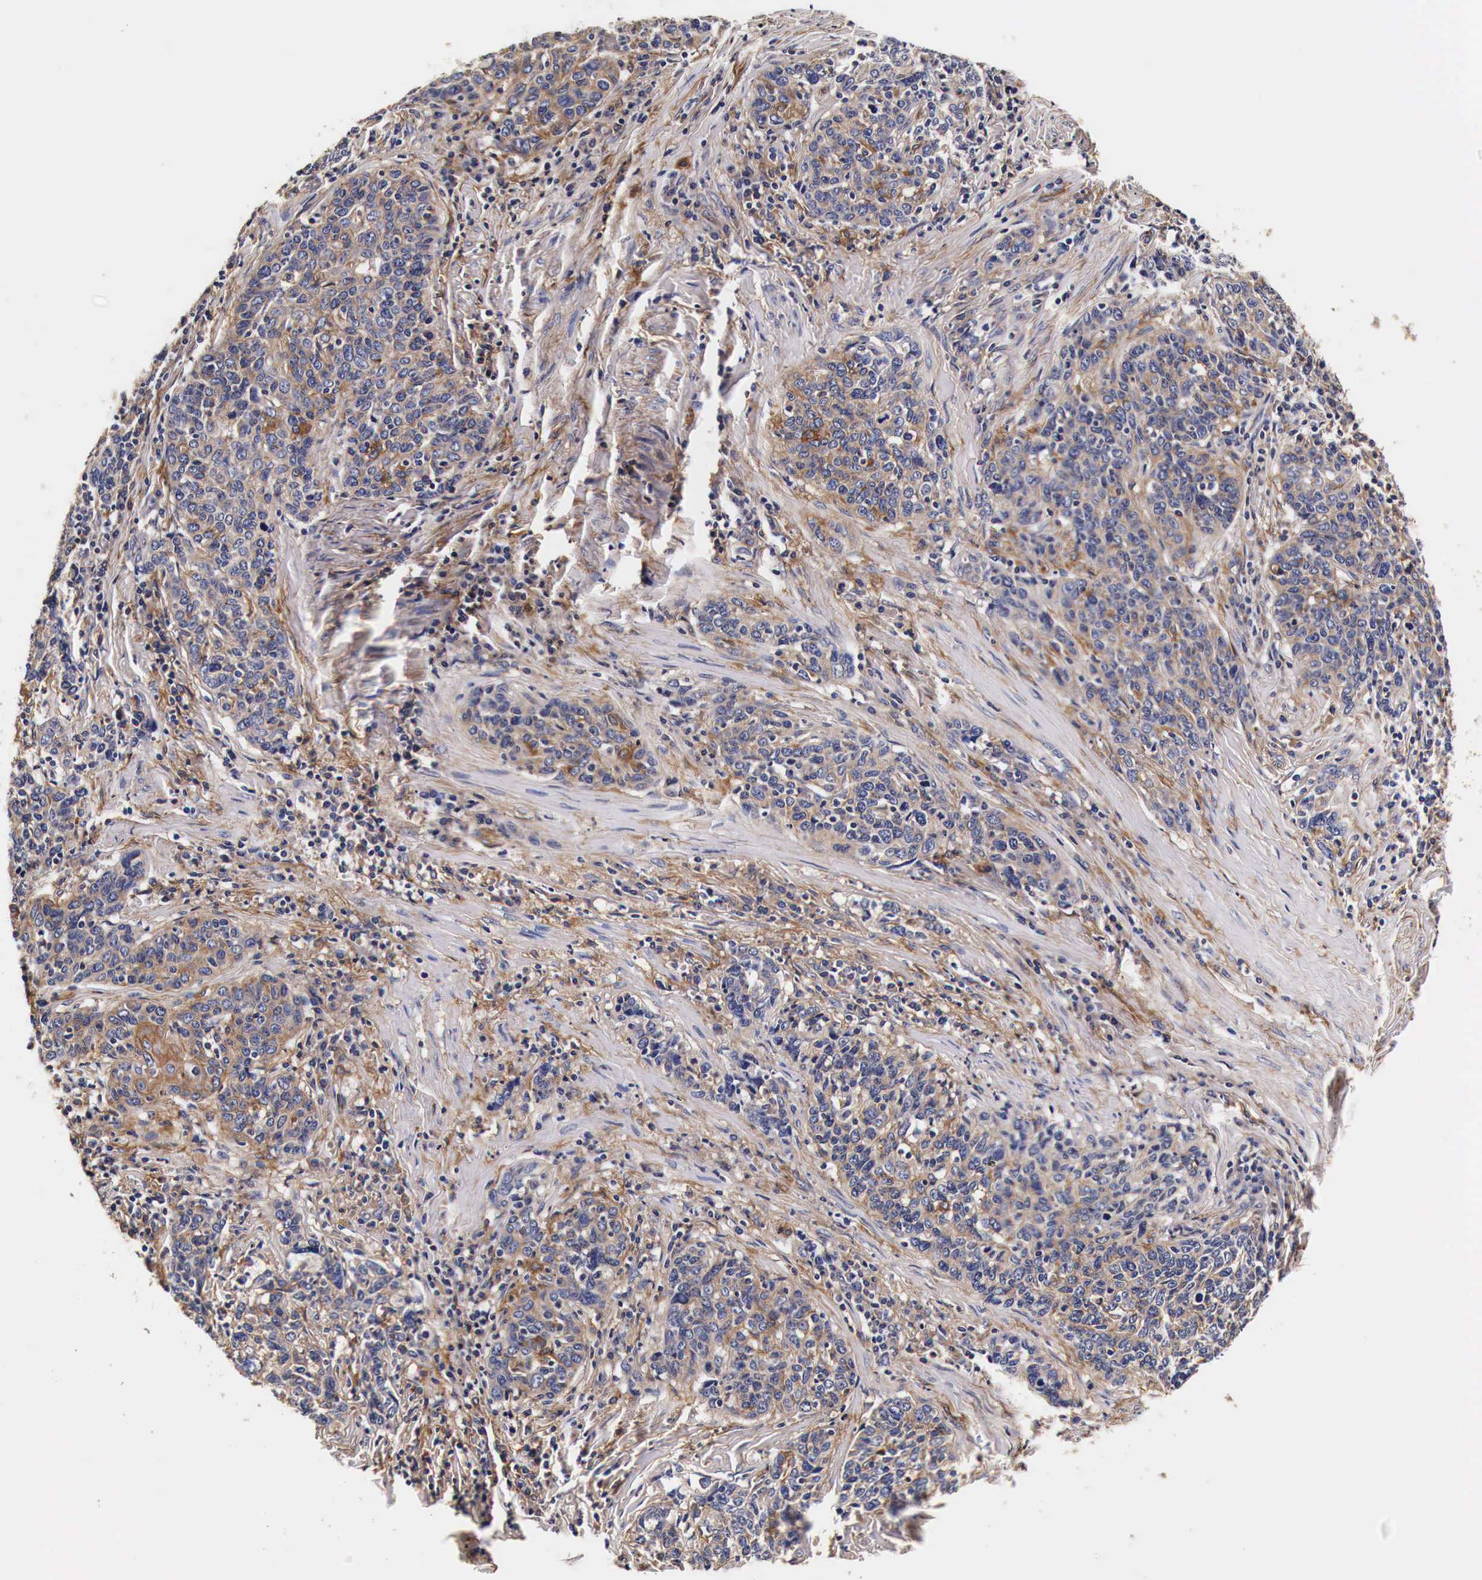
{"staining": {"intensity": "moderate", "quantity": ">75%", "location": "cytoplasmic/membranous"}, "tissue": "cervical cancer", "cell_type": "Tumor cells", "image_type": "cancer", "snomed": [{"axis": "morphology", "description": "Squamous cell carcinoma, NOS"}, {"axis": "topography", "description": "Cervix"}], "caption": "Squamous cell carcinoma (cervical) stained for a protein reveals moderate cytoplasmic/membranous positivity in tumor cells.", "gene": "RP2", "patient": {"sex": "female", "age": 41}}